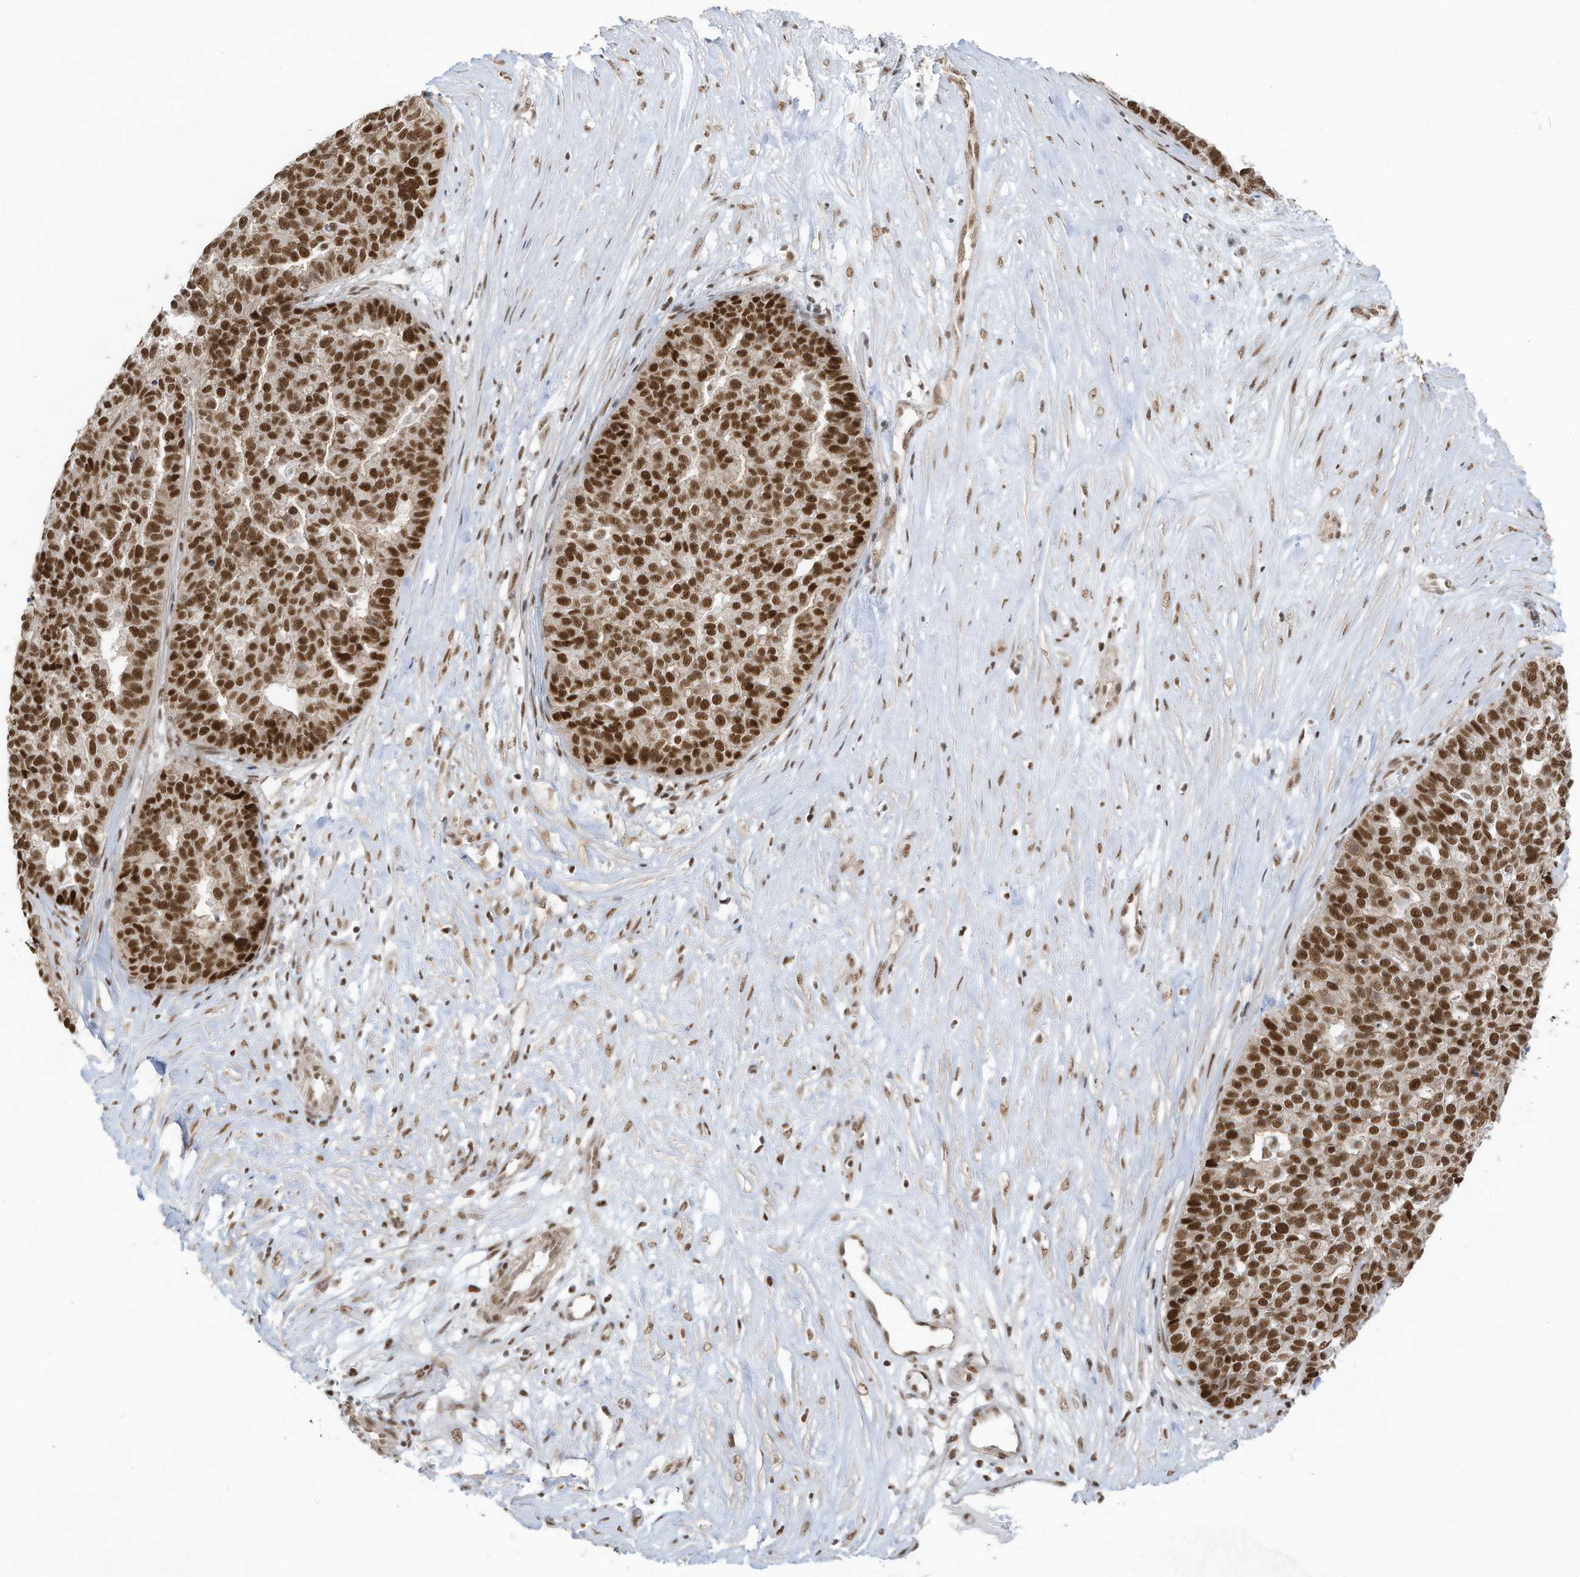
{"staining": {"intensity": "strong", "quantity": ">75%", "location": "nuclear"}, "tissue": "ovarian cancer", "cell_type": "Tumor cells", "image_type": "cancer", "snomed": [{"axis": "morphology", "description": "Cystadenocarcinoma, serous, NOS"}, {"axis": "topography", "description": "Ovary"}], "caption": "There is high levels of strong nuclear staining in tumor cells of serous cystadenocarcinoma (ovarian), as demonstrated by immunohistochemical staining (brown color).", "gene": "DBR1", "patient": {"sex": "female", "age": 59}}